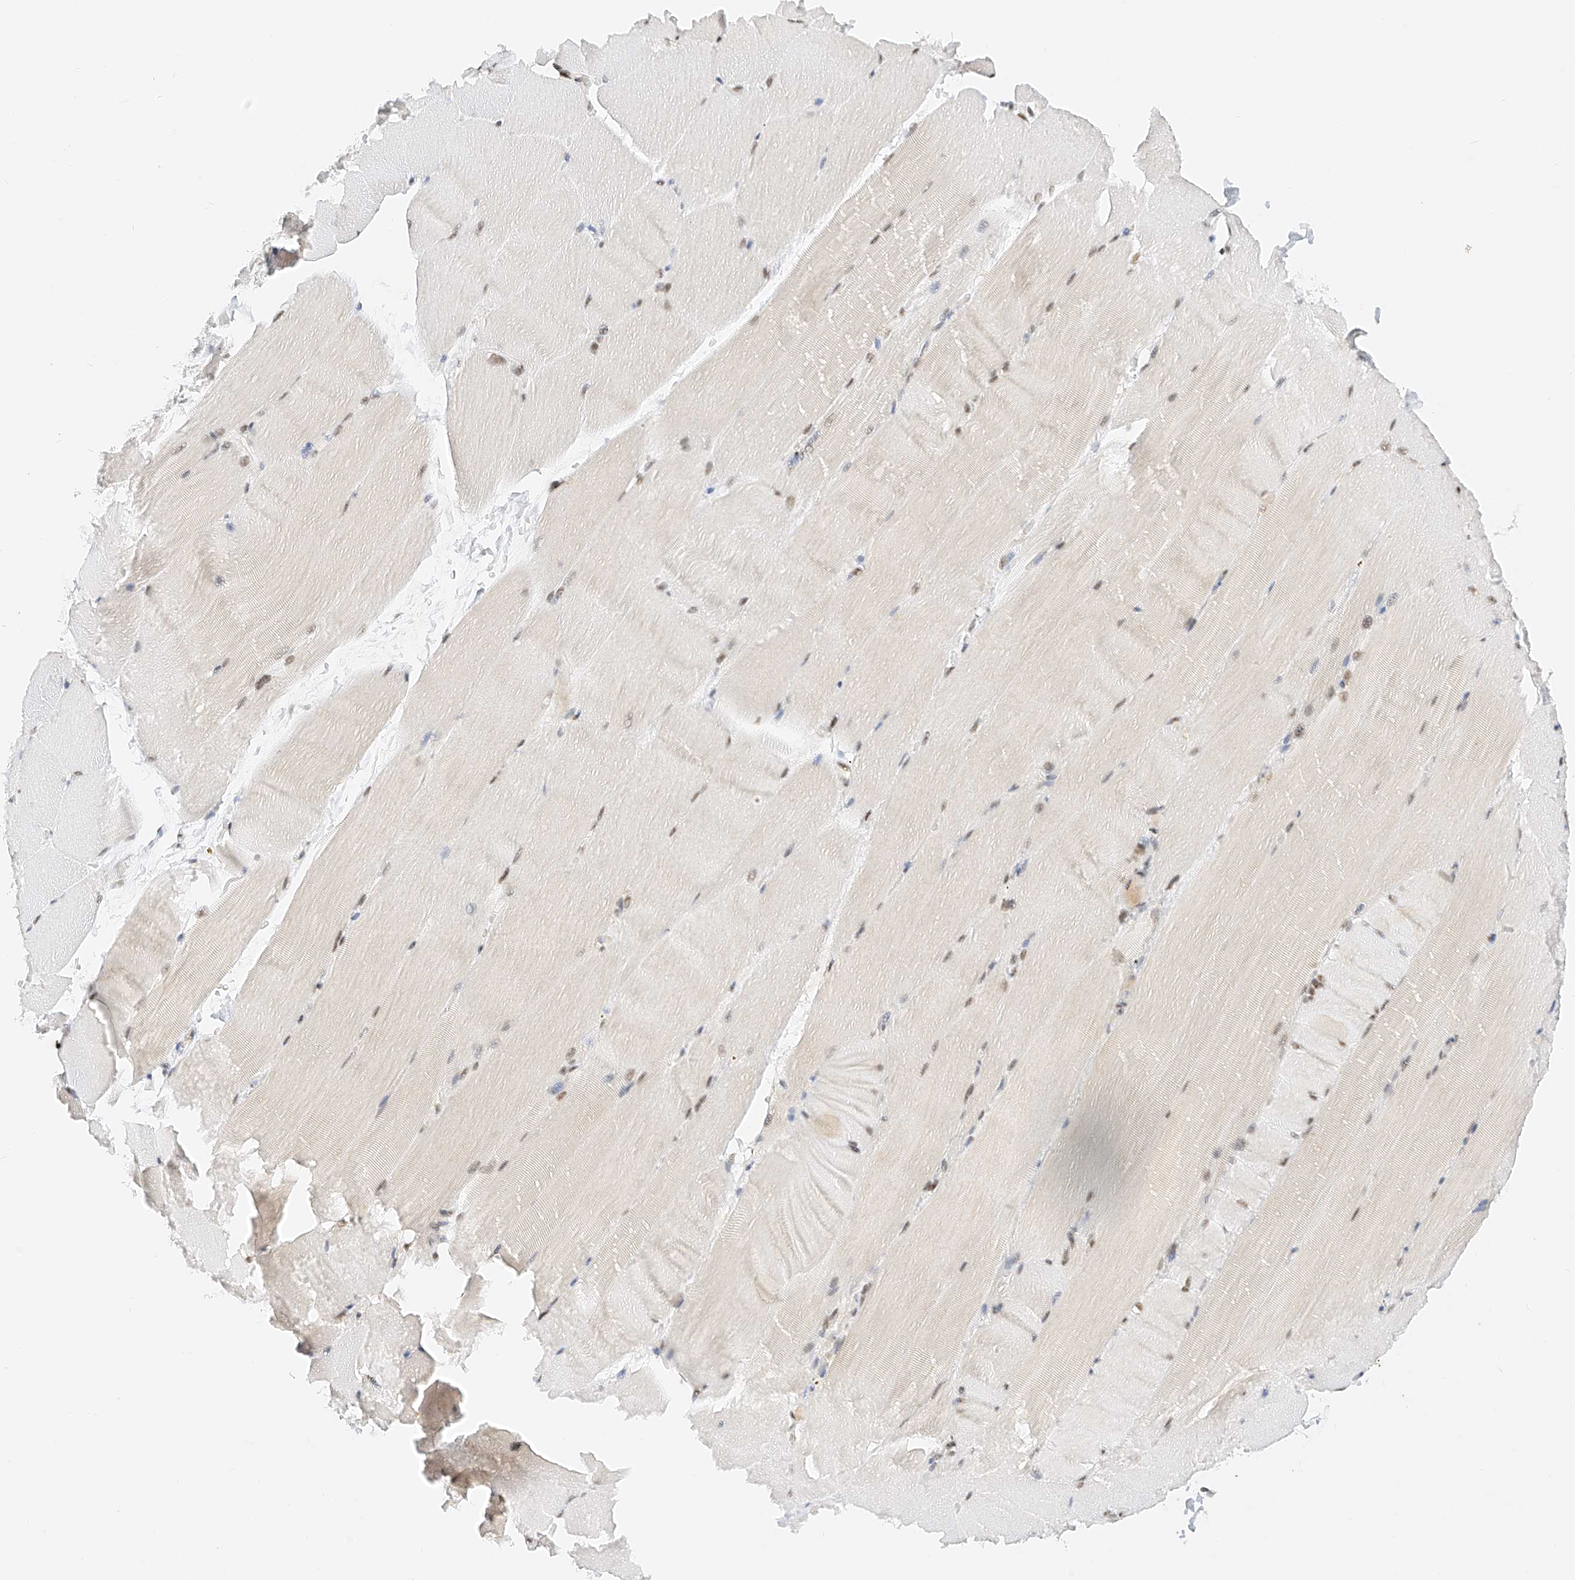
{"staining": {"intensity": "weak", "quantity": "<25%", "location": "nuclear"}, "tissue": "skeletal muscle", "cell_type": "Myocytes", "image_type": "normal", "snomed": [{"axis": "morphology", "description": "Normal tissue, NOS"}, {"axis": "topography", "description": "Skeletal muscle"}, {"axis": "topography", "description": "Parathyroid gland"}], "caption": "Immunohistochemical staining of unremarkable human skeletal muscle displays no significant expression in myocytes. Nuclei are stained in blue.", "gene": "NRF1", "patient": {"sex": "female", "age": 37}}